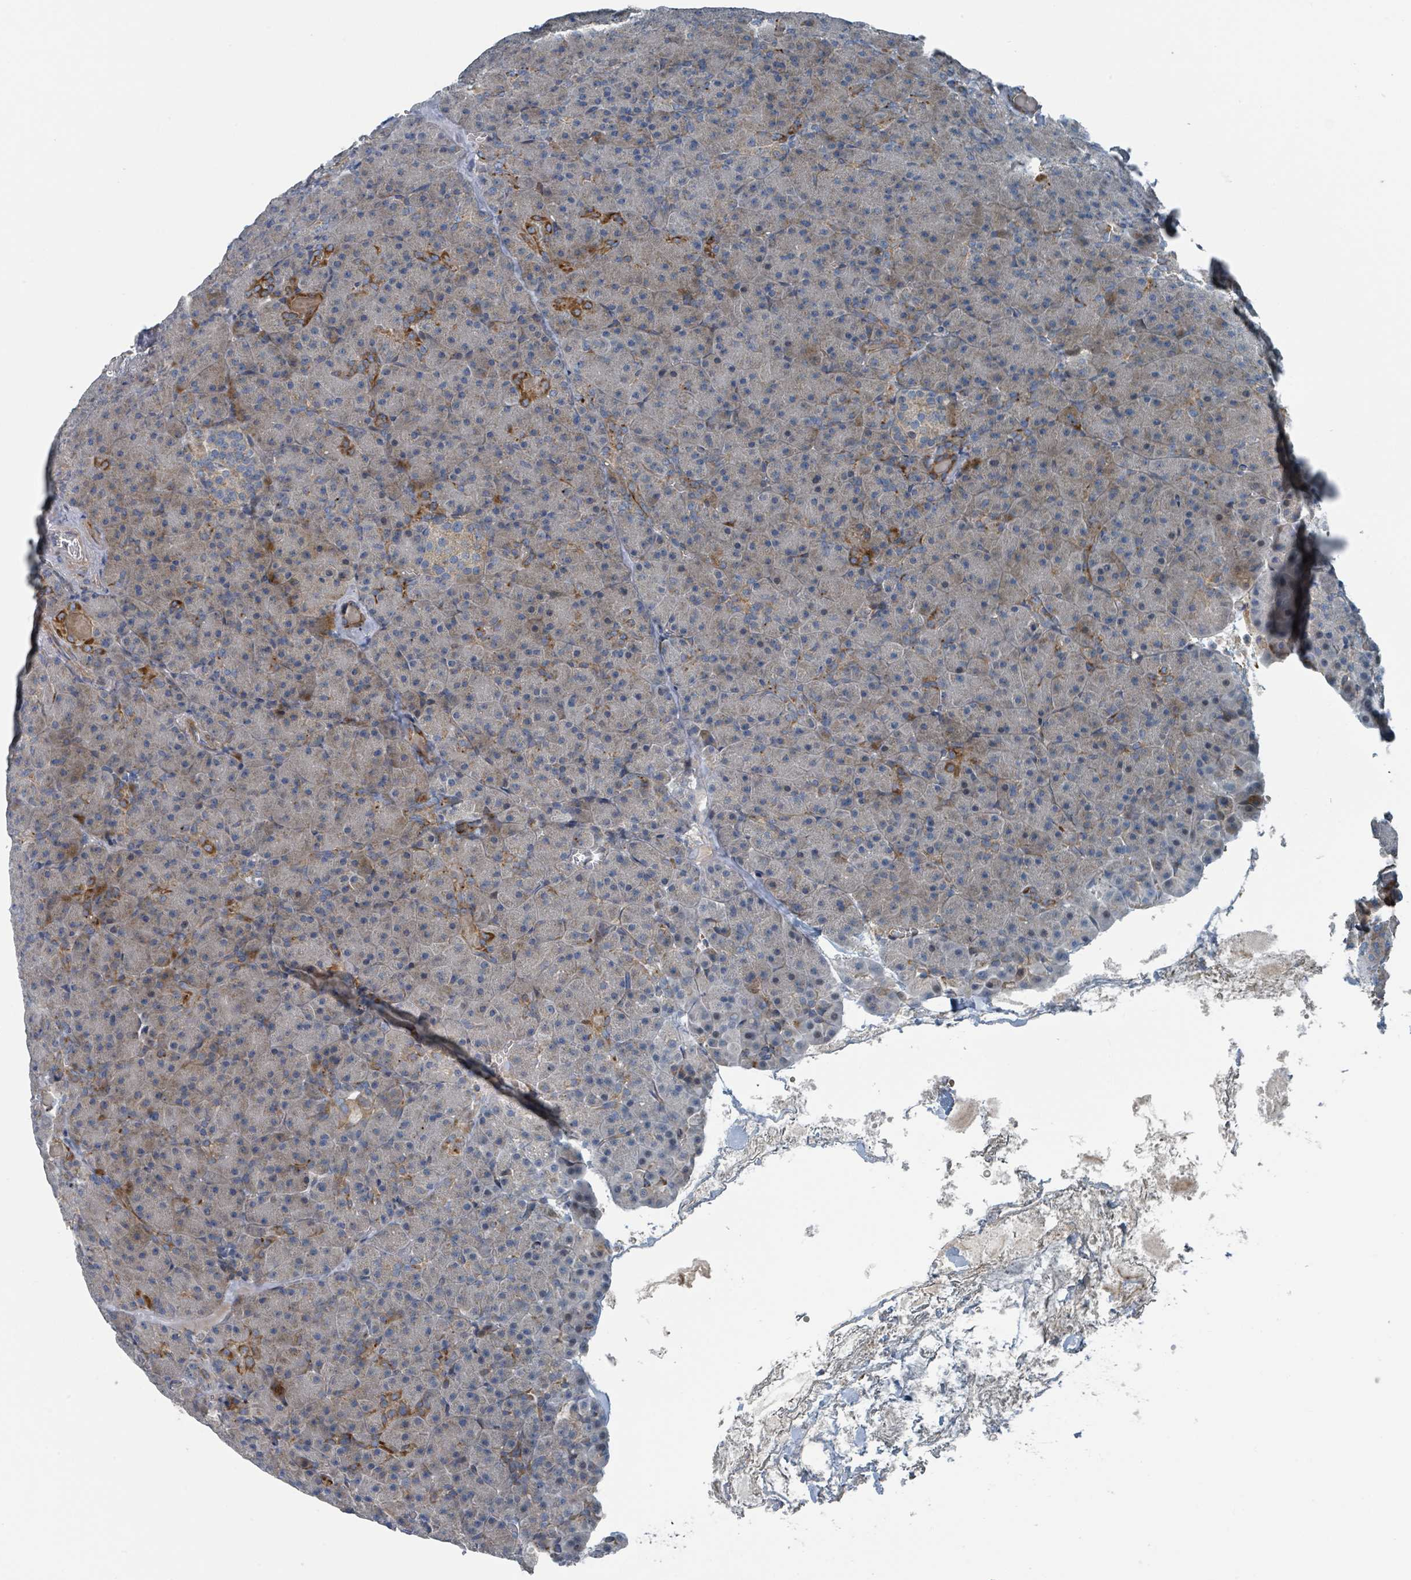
{"staining": {"intensity": "strong", "quantity": "<25%", "location": "cytoplasmic/membranous"}, "tissue": "pancreas", "cell_type": "Exocrine glandular cells", "image_type": "normal", "snomed": [{"axis": "morphology", "description": "Normal tissue, NOS"}, {"axis": "topography", "description": "Pancreas"}], "caption": "Pancreas stained with DAB (3,3'-diaminobenzidine) immunohistochemistry (IHC) exhibits medium levels of strong cytoplasmic/membranous positivity in about <25% of exocrine glandular cells. (Stains: DAB (3,3'-diaminobenzidine) in brown, nuclei in blue, Microscopy: brightfield microscopy at high magnification).", "gene": "DIPK2A", "patient": {"sex": "male", "age": 63}}